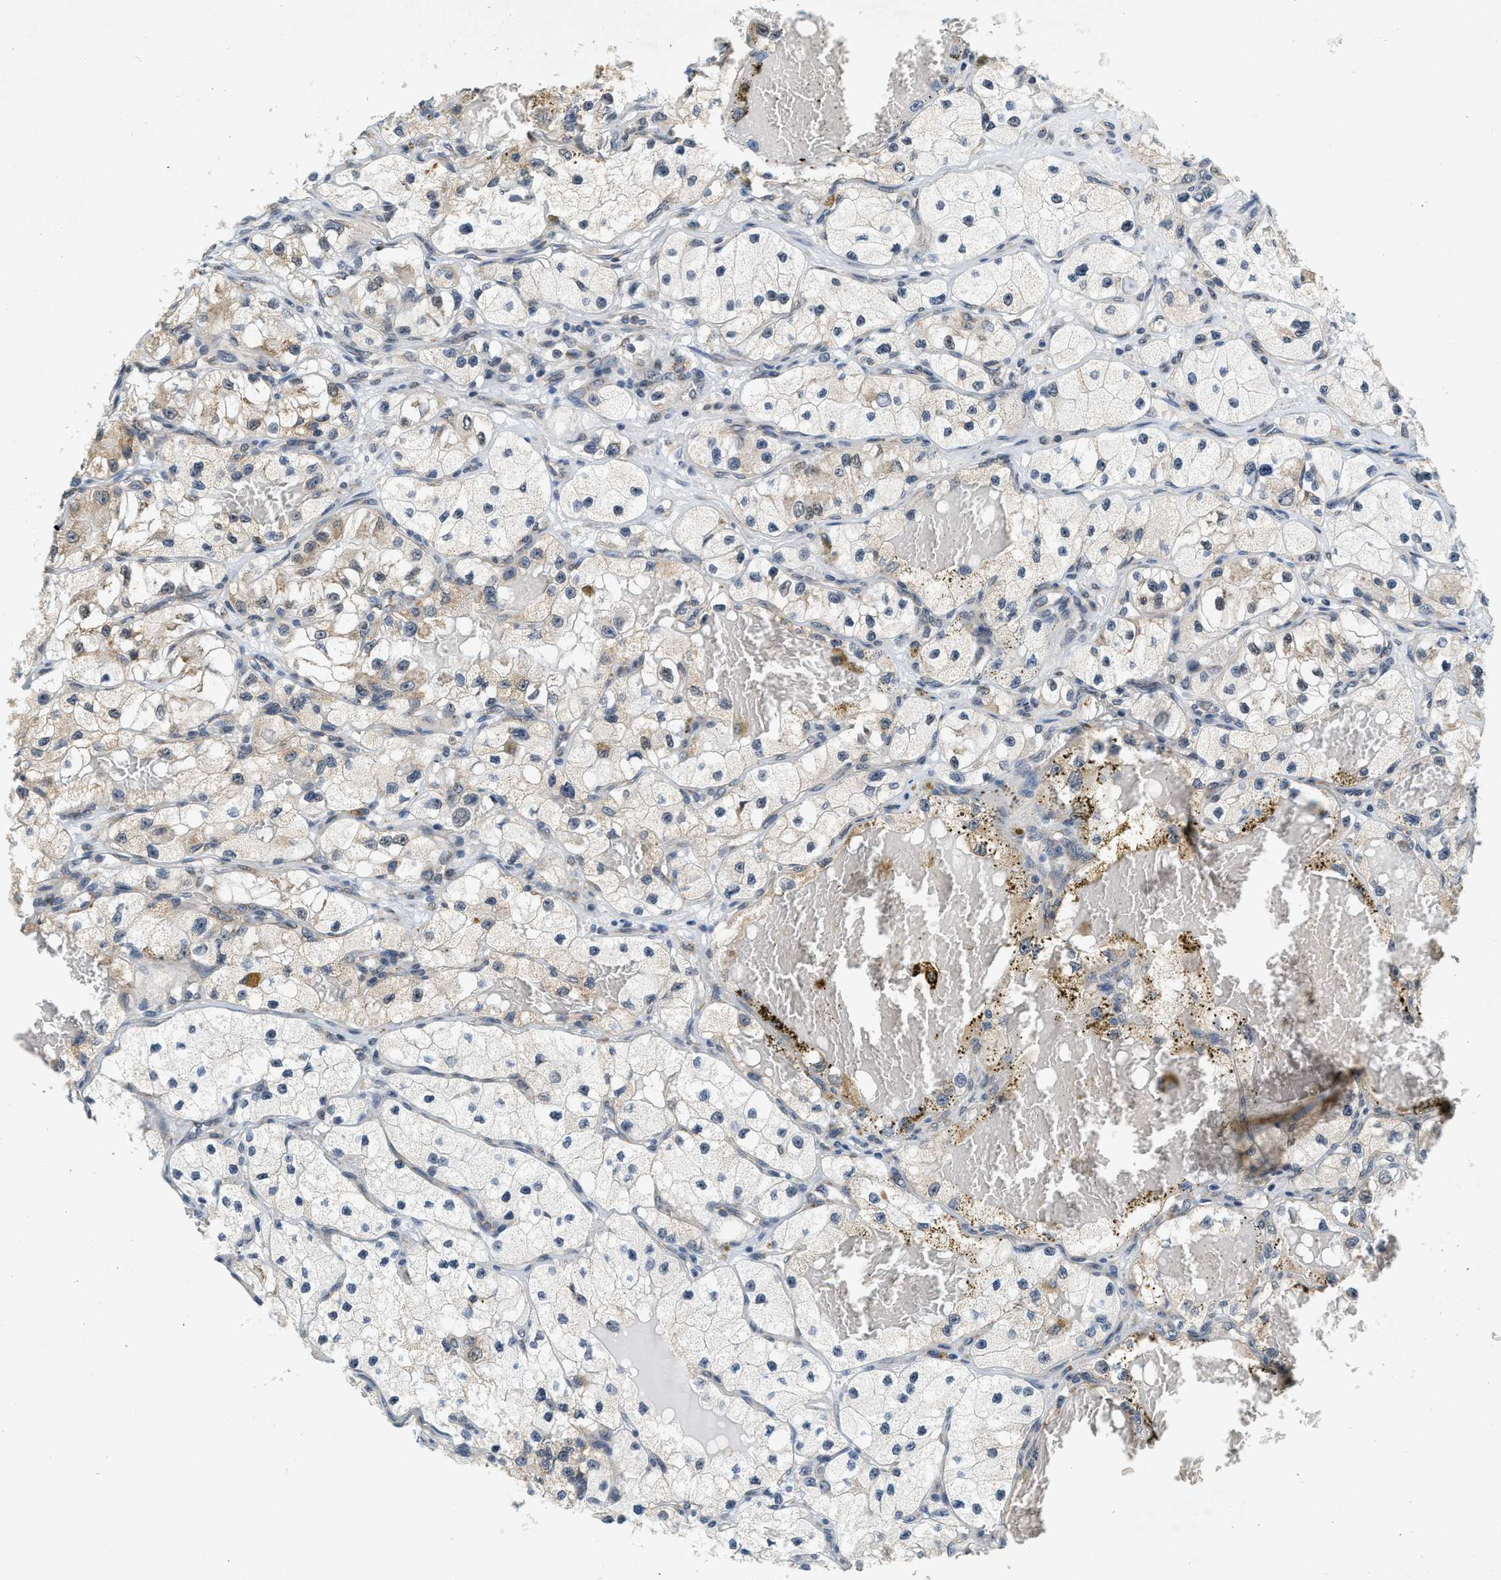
{"staining": {"intensity": "weak", "quantity": "25%-75%", "location": "cytoplasmic/membranous"}, "tissue": "renal cancer", "cell_type": "Tumor cells", "image_type": "cancer", "snomed": [{"axis": "morphology", "description": "Adenocarcinoma, NOS"}, {"axis": "topography", "description": "Kidney"}], "caption": "Human renal cancer (adenocarcinoma) stained with a brown dye displays weak cytoplasmic/membranous positive positivity in approximately 25%-75% of tumor cells.", "gene": "GIGYF1", "patient": {"sex": "female", "age": 57}}